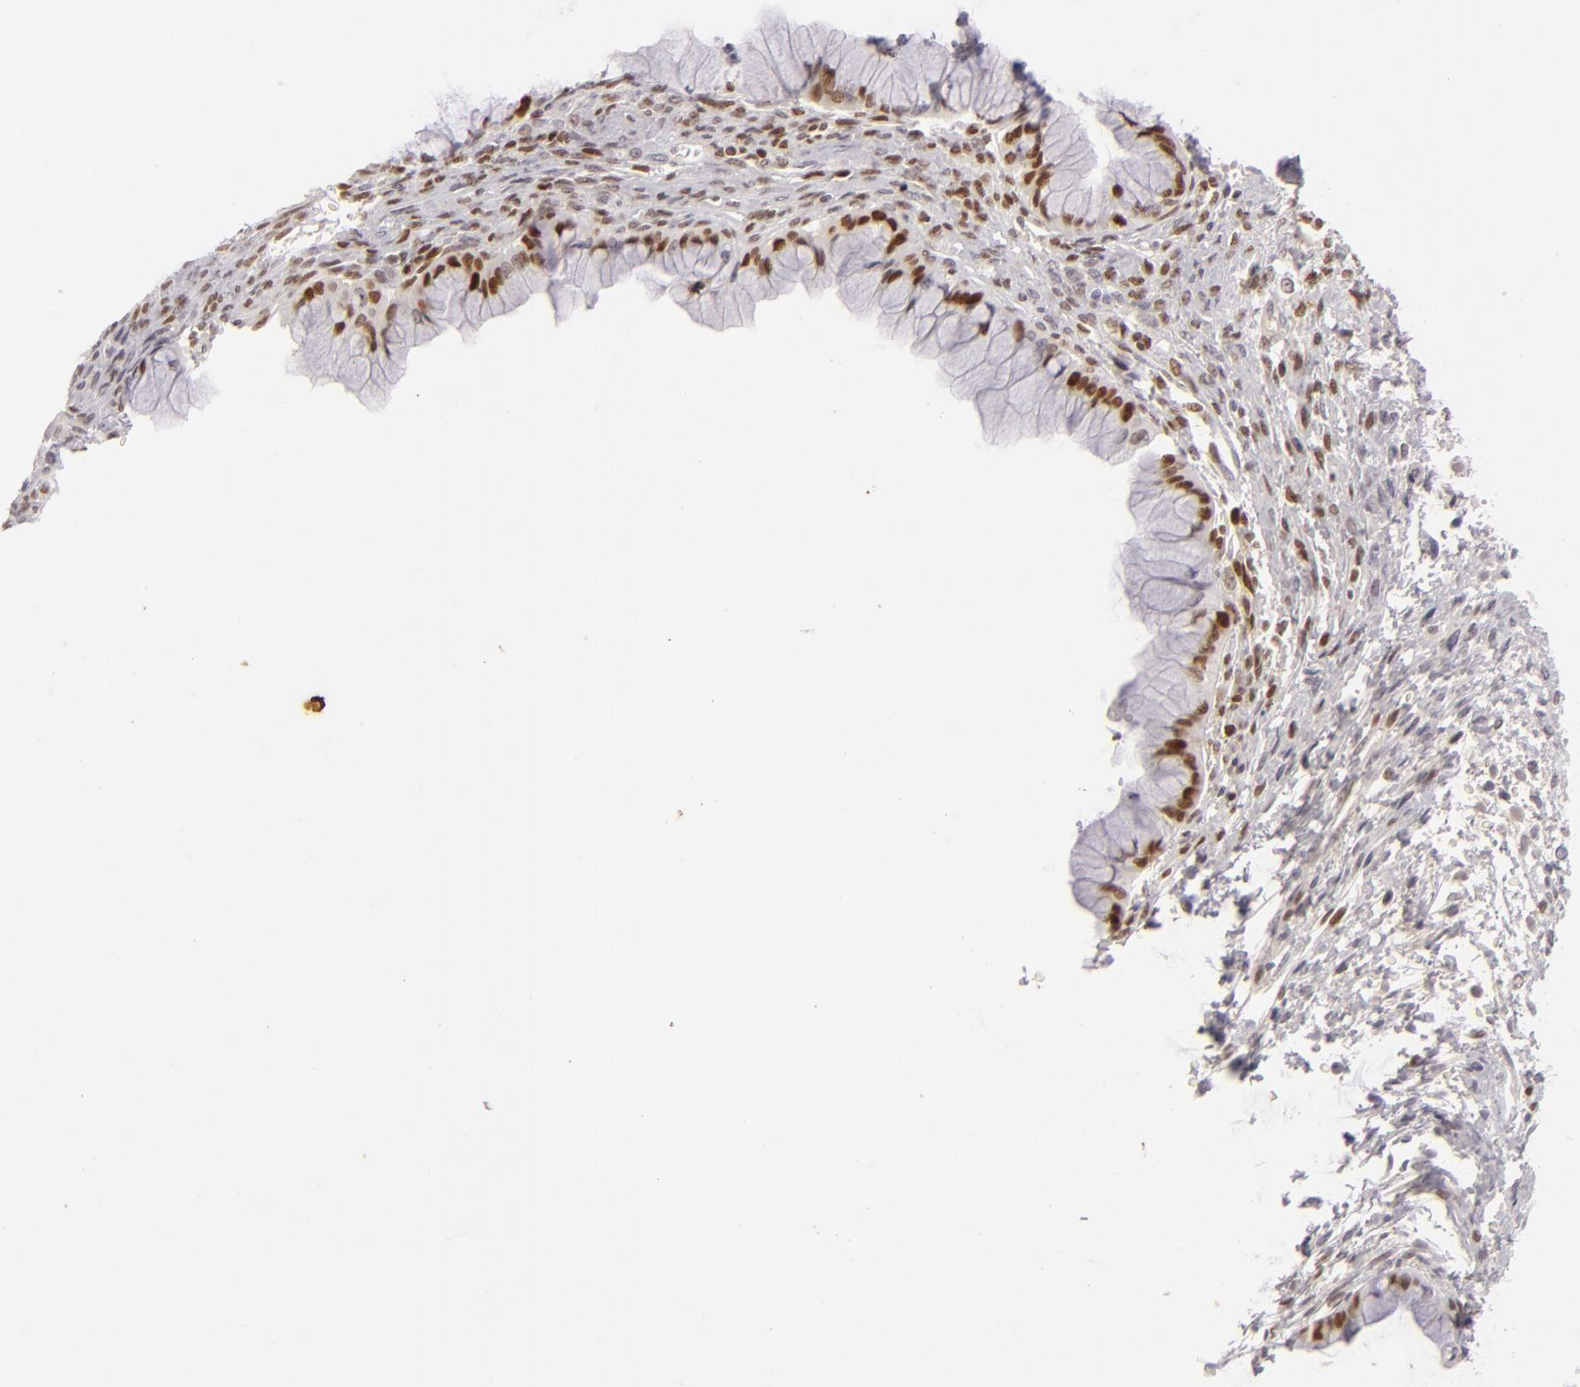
{"staining": {"intensity": "strong", "quantity": ">75%", "location": "nuclear"}, "tissue": "ovarian cancer", "cell_type": "Tumor cells", "image_type": "cancer", "snomed": [{"axis": "morphology", "description": "Cystadenocarcinoma, mucinous, NOS"}, {"axis": "topography", "description": "Ovary"}], "caption": "This is an image of IHC staining of ovarian mucinous cystadenocarcinoma, which shows strong staining in the nuclear of tumor cells.", "gene": "FEN1", "patient": {"sex": "female", "age": 63}}